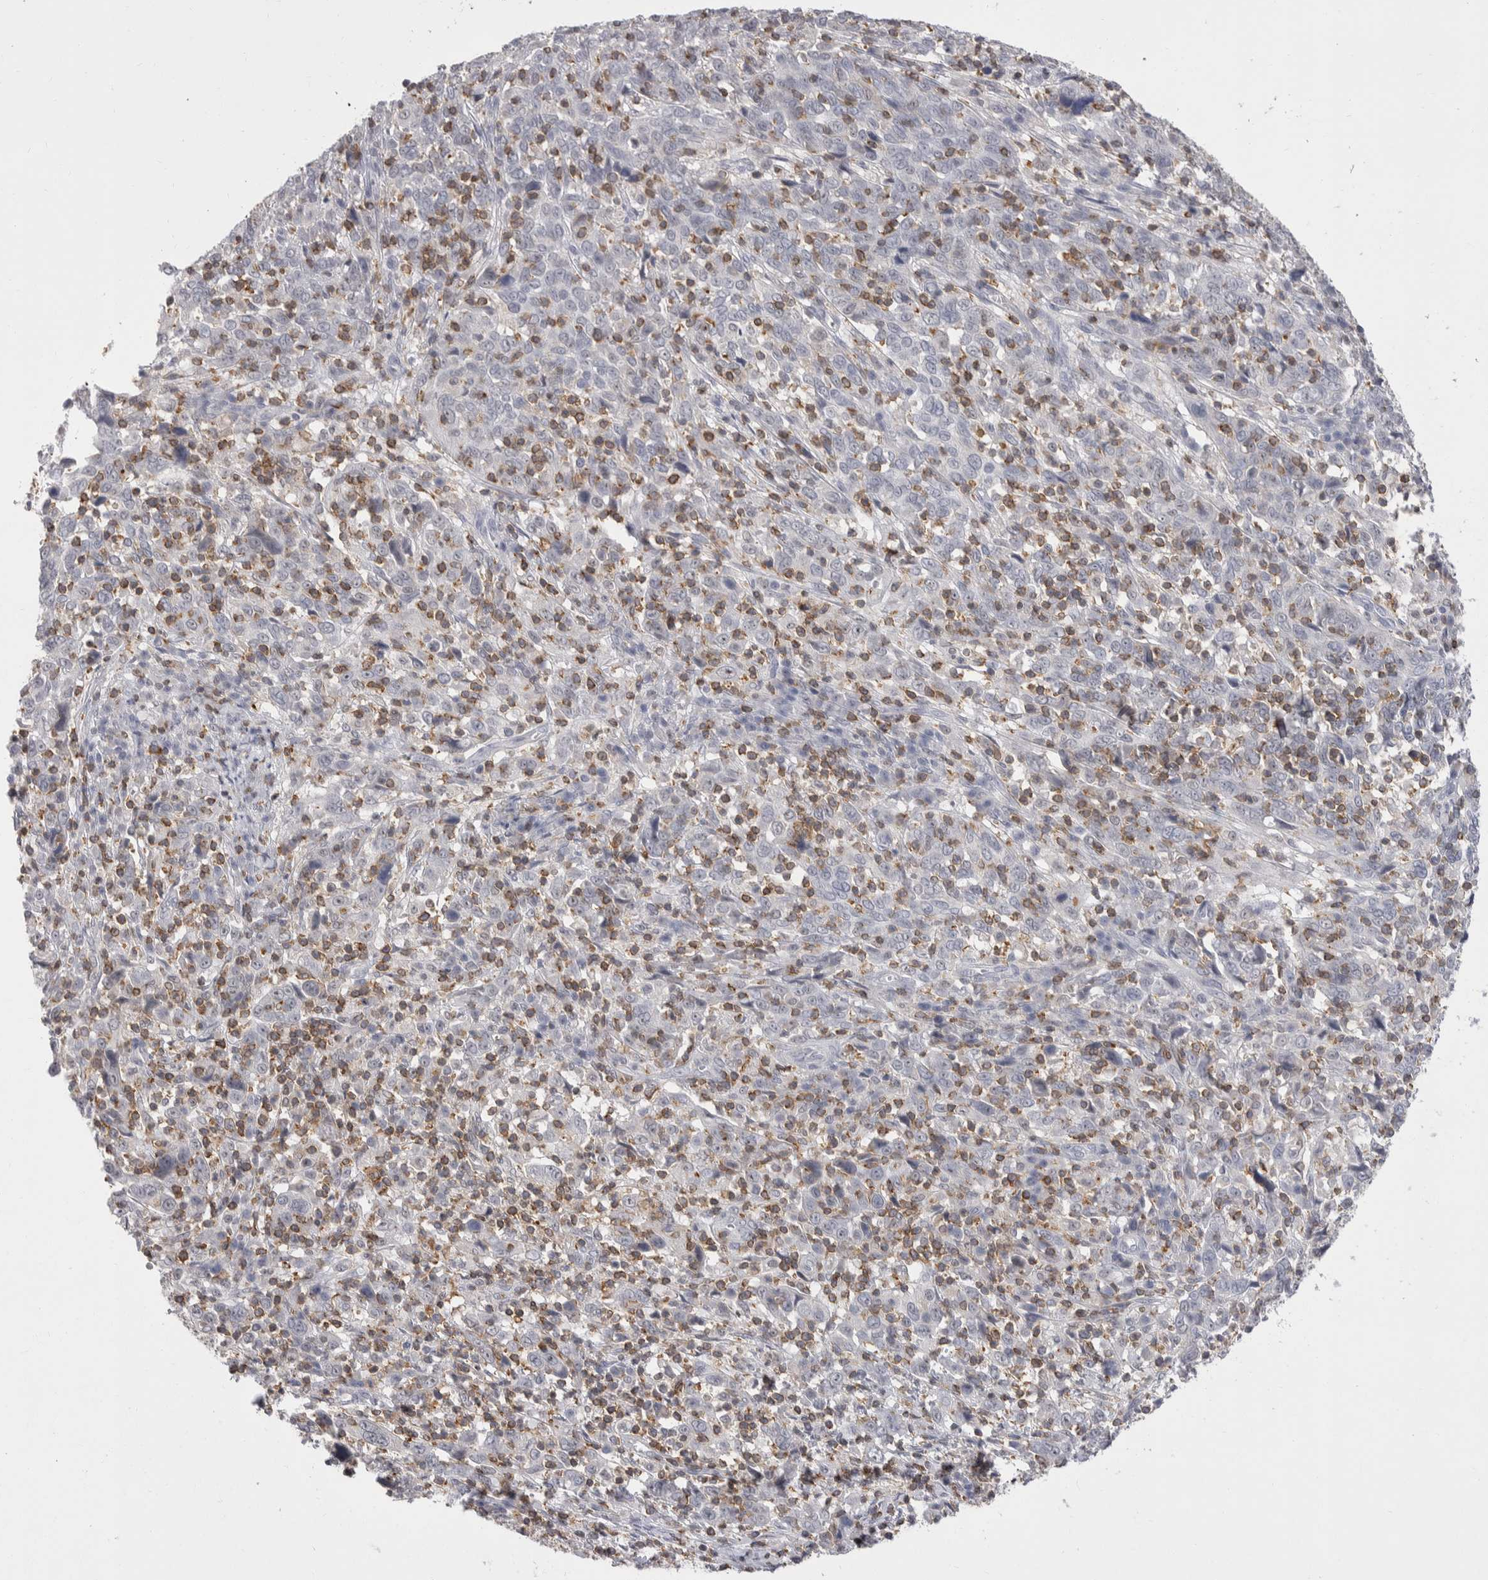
{"staining": {"intensity": "negative", "quantity": "none", "location": "none"}, "tissue": "cervical cancer", "cell_type": "Tumor cells", "image_type": "cancer", "snomed": [{"axis": "morphology", "description": "Squamous cell carcinoma, NOS"}, {"axis": "topography", "description": "Cervix"}], "caption": "High power microscopy histopathology image of an immunohistochemistry (IHC) image of squamous cell carcinoma (cervical), revealing no significant staining in tumor cells. (IHC, brightfield microscopy, high magnification).", "gene": "CEP295NL", "patient": {"sex": "female", "age": 46}}